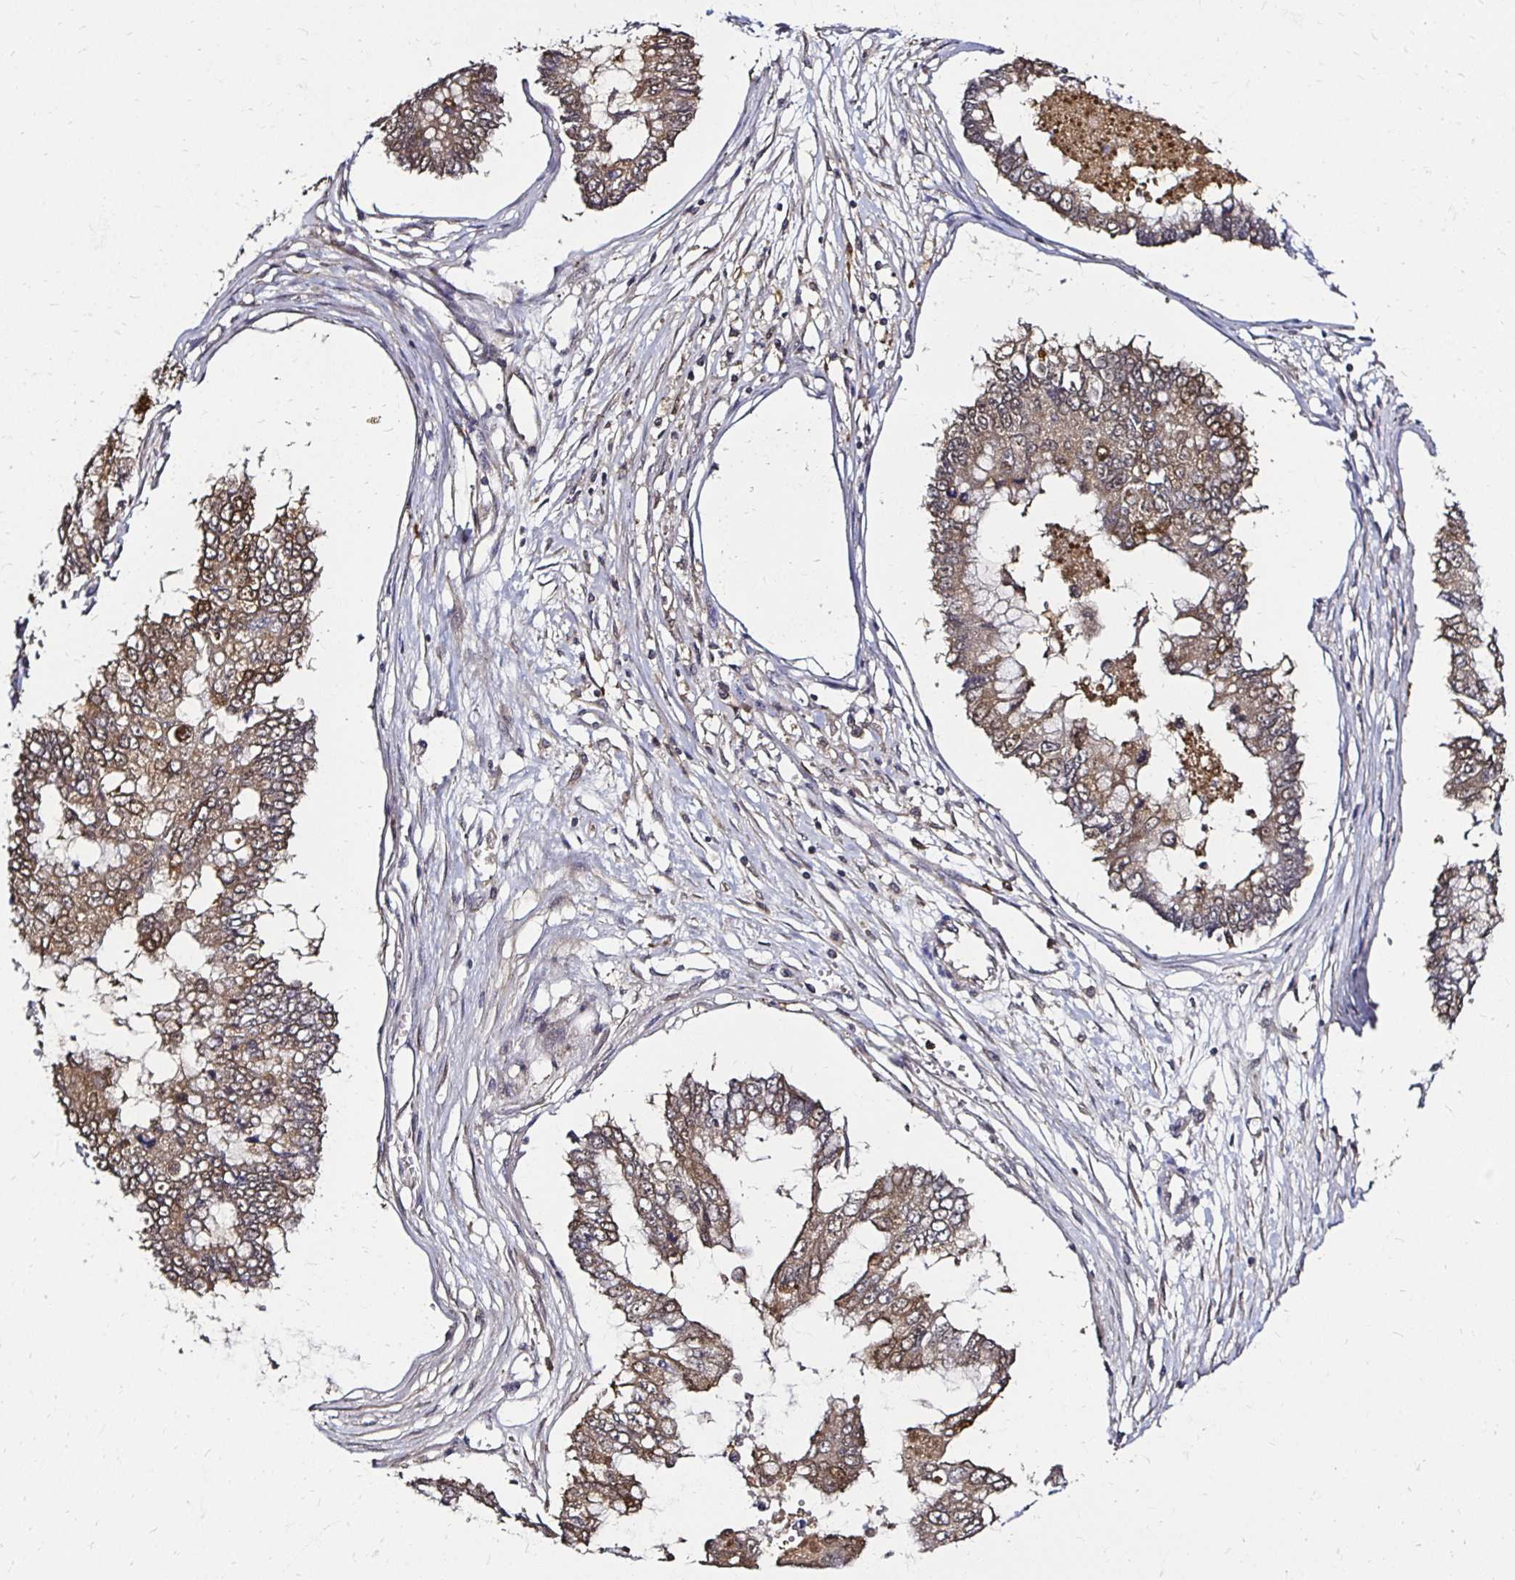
{"staining": {"intensity": "weak", "quantity": ">75%", "location": "cytoplasmic/membranous"}, "tissue": "ovarian cancer", "cell_type": "Tumor cells", "image_type": "cancer", "snomed": [{"axis": "morphology", "description": "Cystadenocarcinoma, mucinous, NOS"}, {"axis": "topography", "description": "Ovary"}], "caption": "High-magnification brightfield microscopy of ovarian cancer stained with DAB (3,3'-diaminobenzidine) (brown) and counterstained with hematoxylin (blue). tumor cells exhibit weak cytoplasmic/membranous positivity is seen in about>75% of cells. (brown staining indicates protein expression, while blue staining denotes nuclei).", "gene": "TXN", "patient": {"sex": "female", "age": 72}}